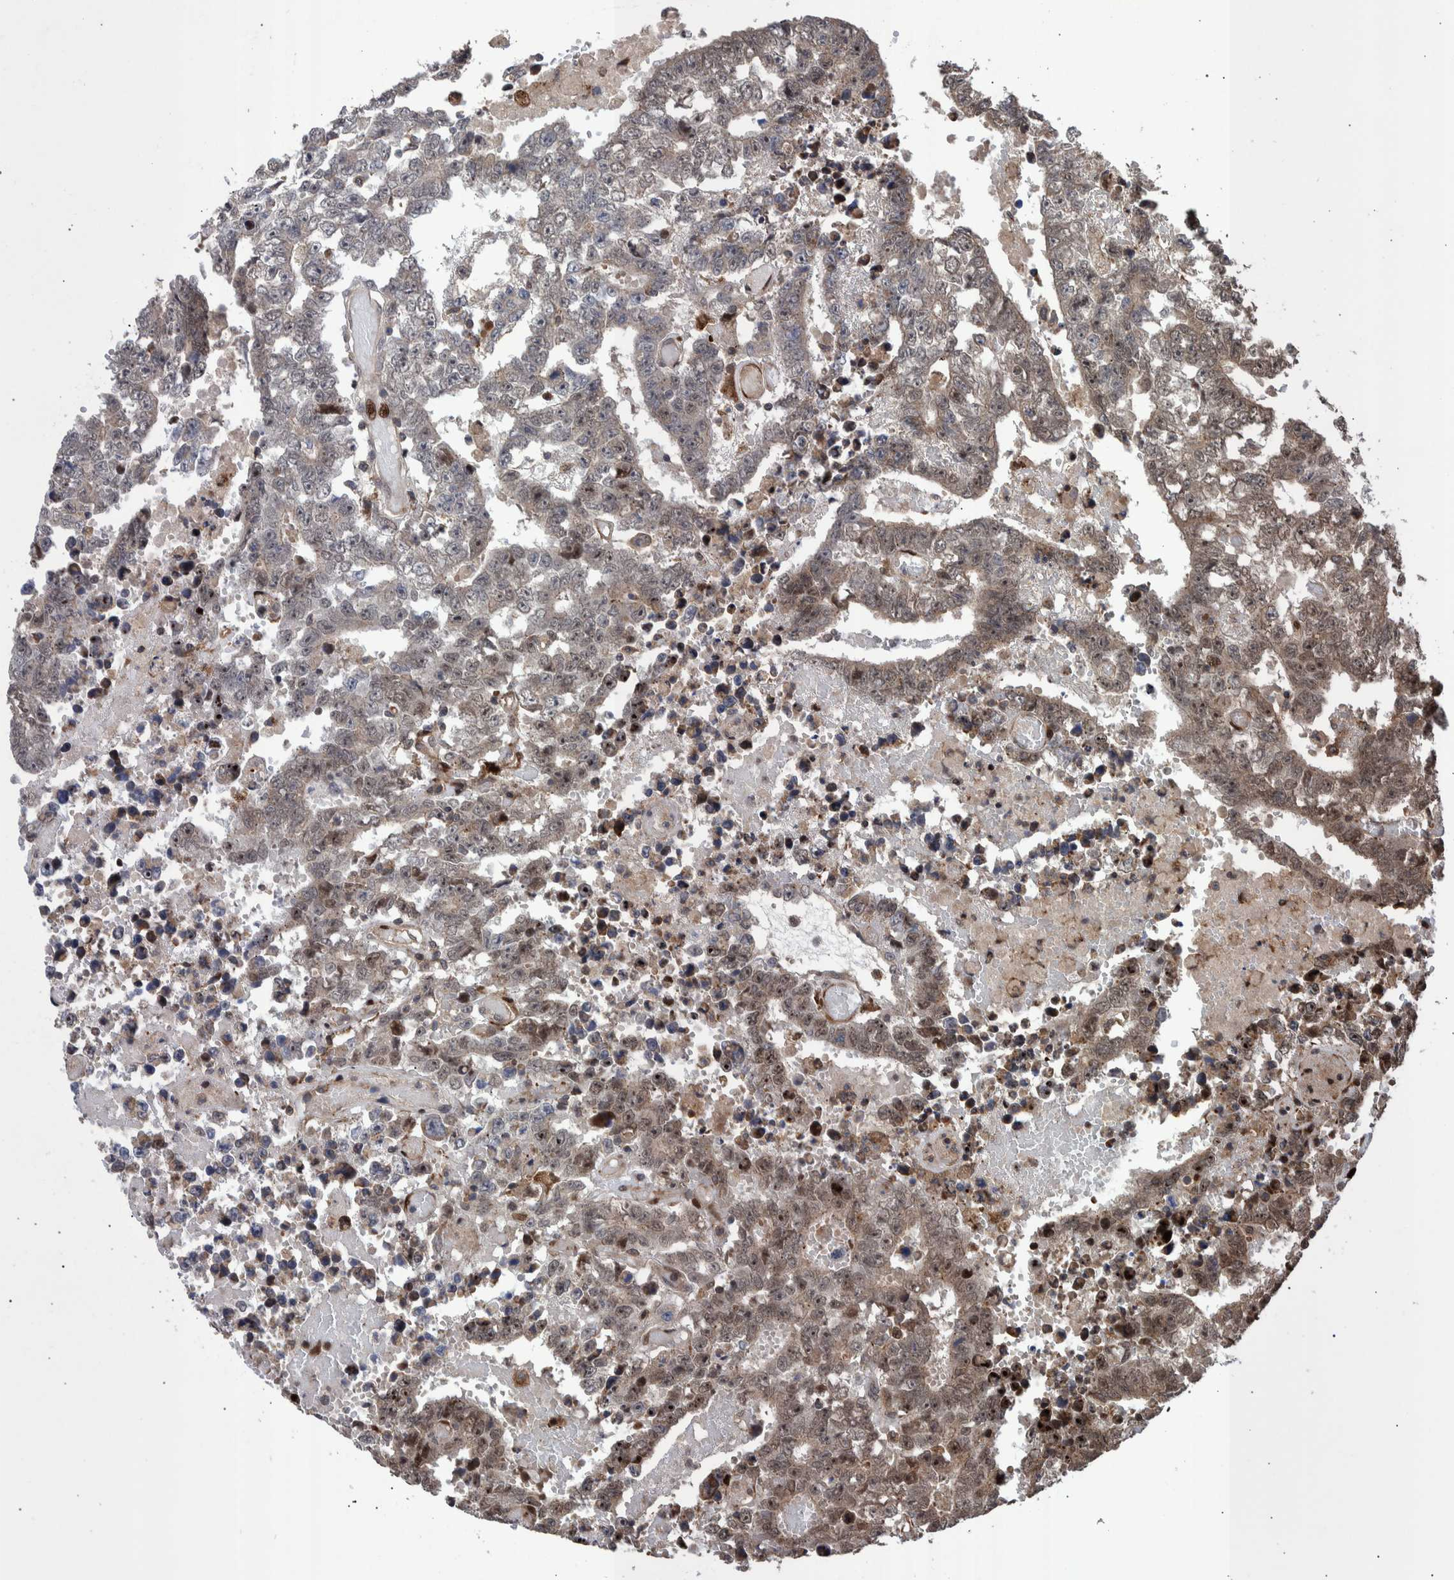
{"staining": {"intensity": "weak", "quantity": ">75%", "location": "cytoplasmic/membranous,nuclear"}, "tissue": "testis cancer", "cell_type": "Tumor cells", "image_type": "cancer", "snomed": [{"axis": "morphology", "description": "Carcinoma, Embryonal, NOS"}, {"axis": "topography", "description": "Testis"}], "caption": "IHC (DAB) staining of human embryonal carcinoma (testis) demonstrates weak cytoplasmic/membranous and nuclear protein positivity in approximately >75% of tumor cells.", "gene": "SHISA6", "patient": {"sex": "male", "age": 25}}